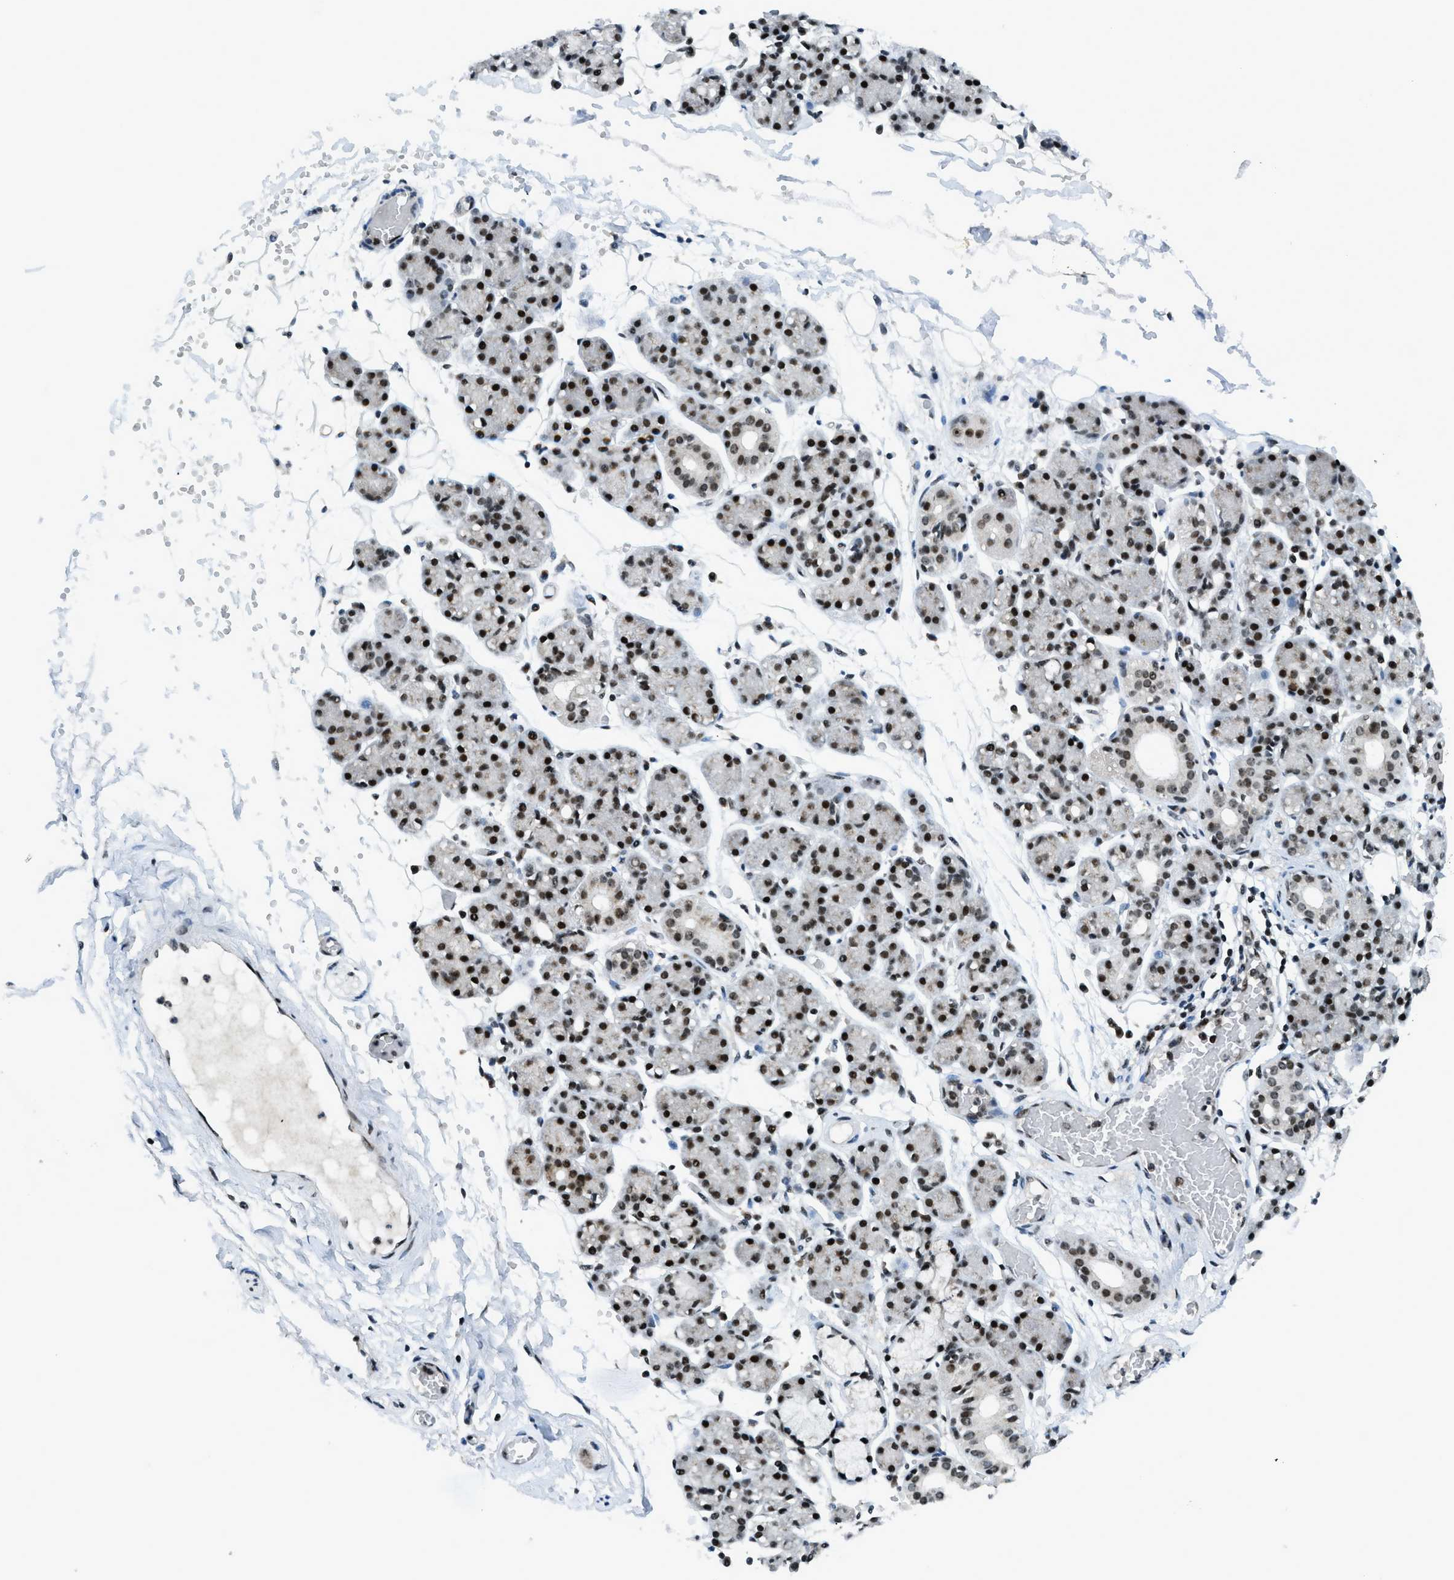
{"staining": {"intensity": "strong", "quantity": ">75%", "location": "nuclear"}, "tissue": "salivary gland", "cell_type": "Glandular cells", "image_type": "normal", "snomed": [{"axis": "morphology", "description": "Normal tissue, NOS"}, {"axis": "topography", "description": "Salivary gland"}], "caption": "Immunohistochemistry (IHC) of normal human salivary gland reveals high levels of strong nuclear positivity in approximately >75% of glandular cells. Nuclei are stained in blue.", "gene": "RAD51B", "patient": {"sex": "male", "age": 63}}